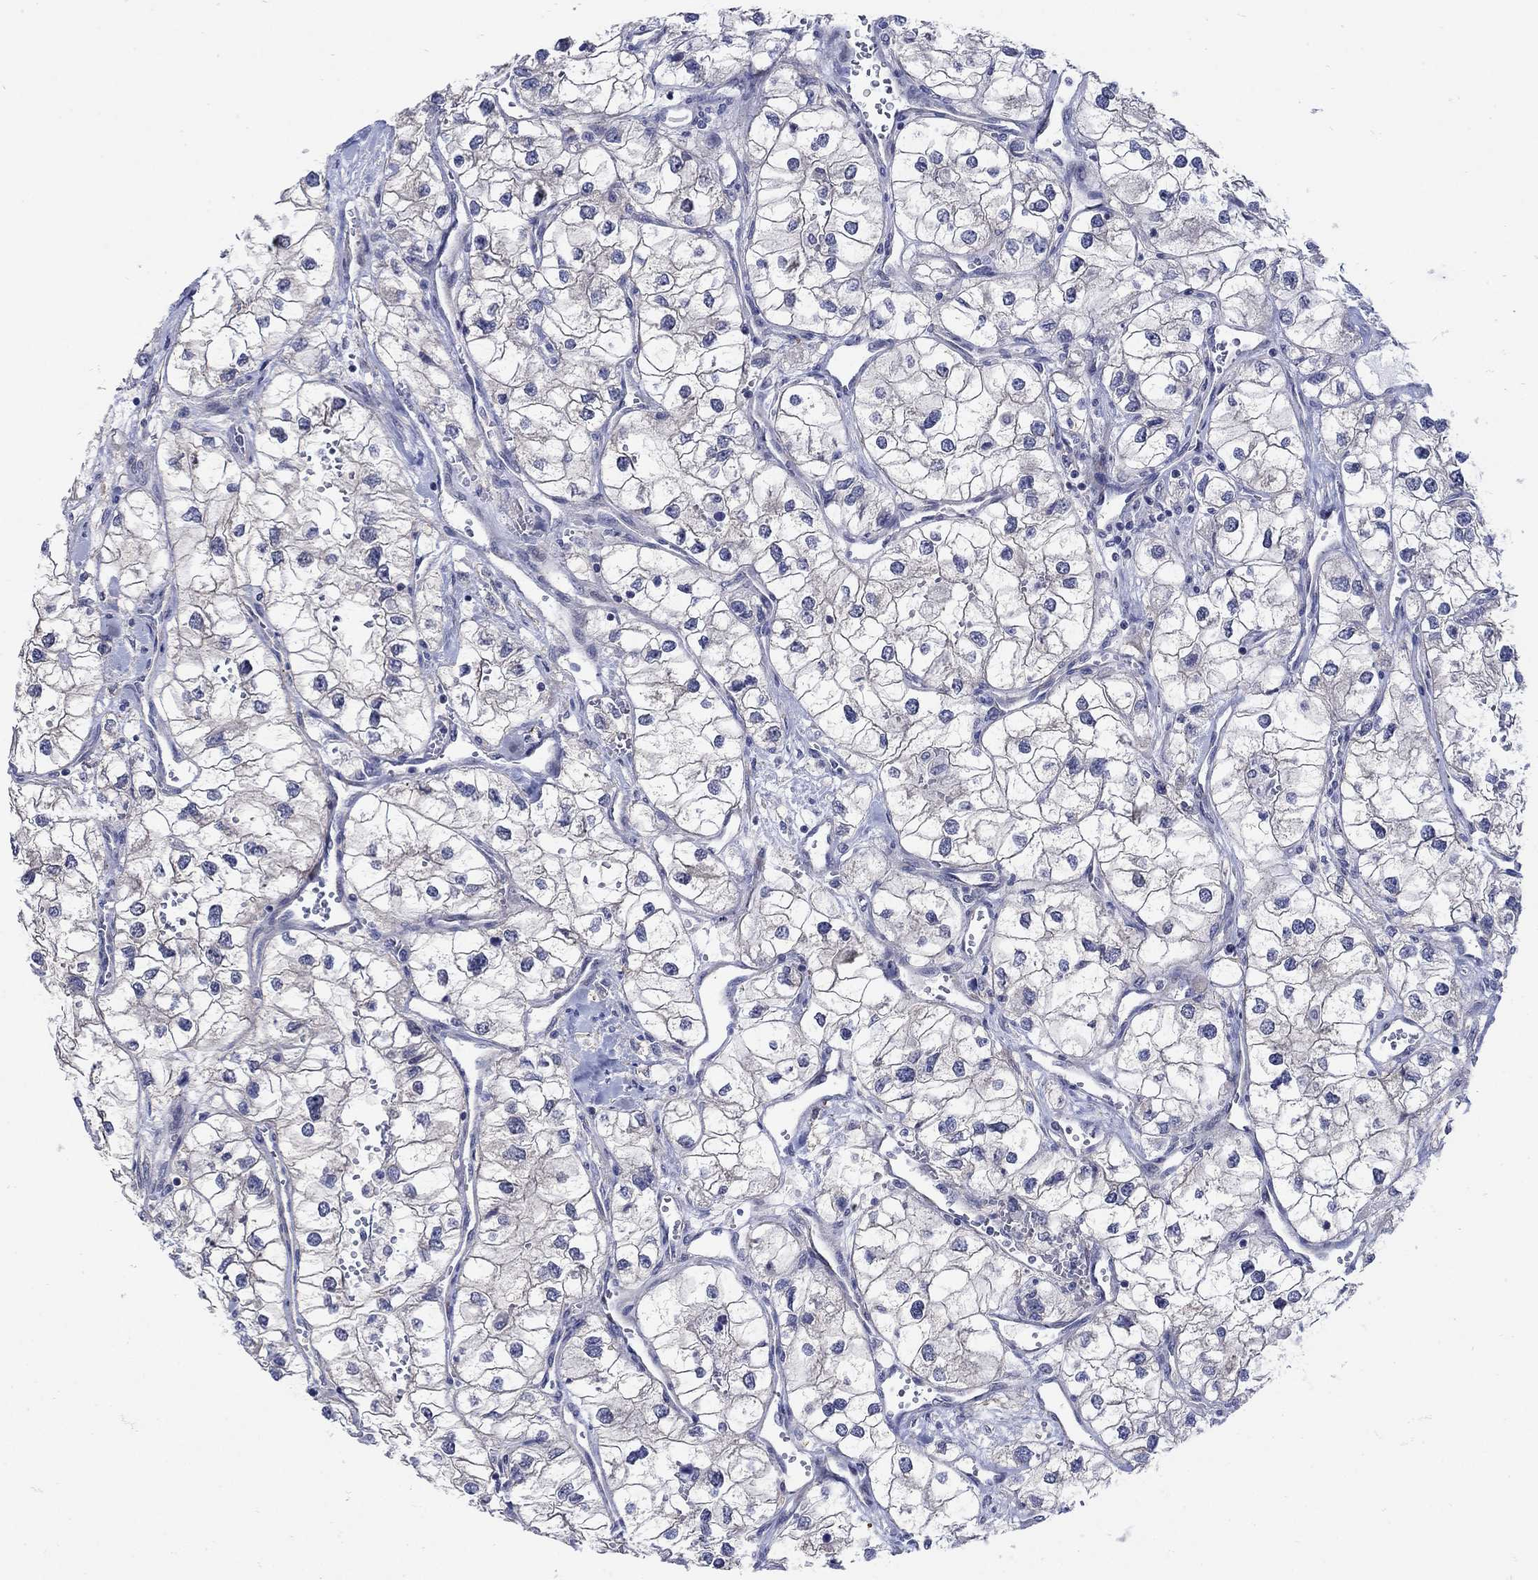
{"staining": {"intensity": "negative", "quantity": "none", "location": "none"}, "tissue": "renal cancer", "cell_type": "Tumor cells", "image_type": "cancer", "snomed": [{"axis": "morphology", "description": "Adenocarcinoma, NOS"}, {"axis": "topography", "description": "Kidney"}], "caption": "Protein analysis of adenocarcinoma (renal) demonstrates no significant positivity in tumor cells. (DAB IHC, high magnification).", "gene": "SCN7A", "patient": {"sex": "male", "age": 59}}